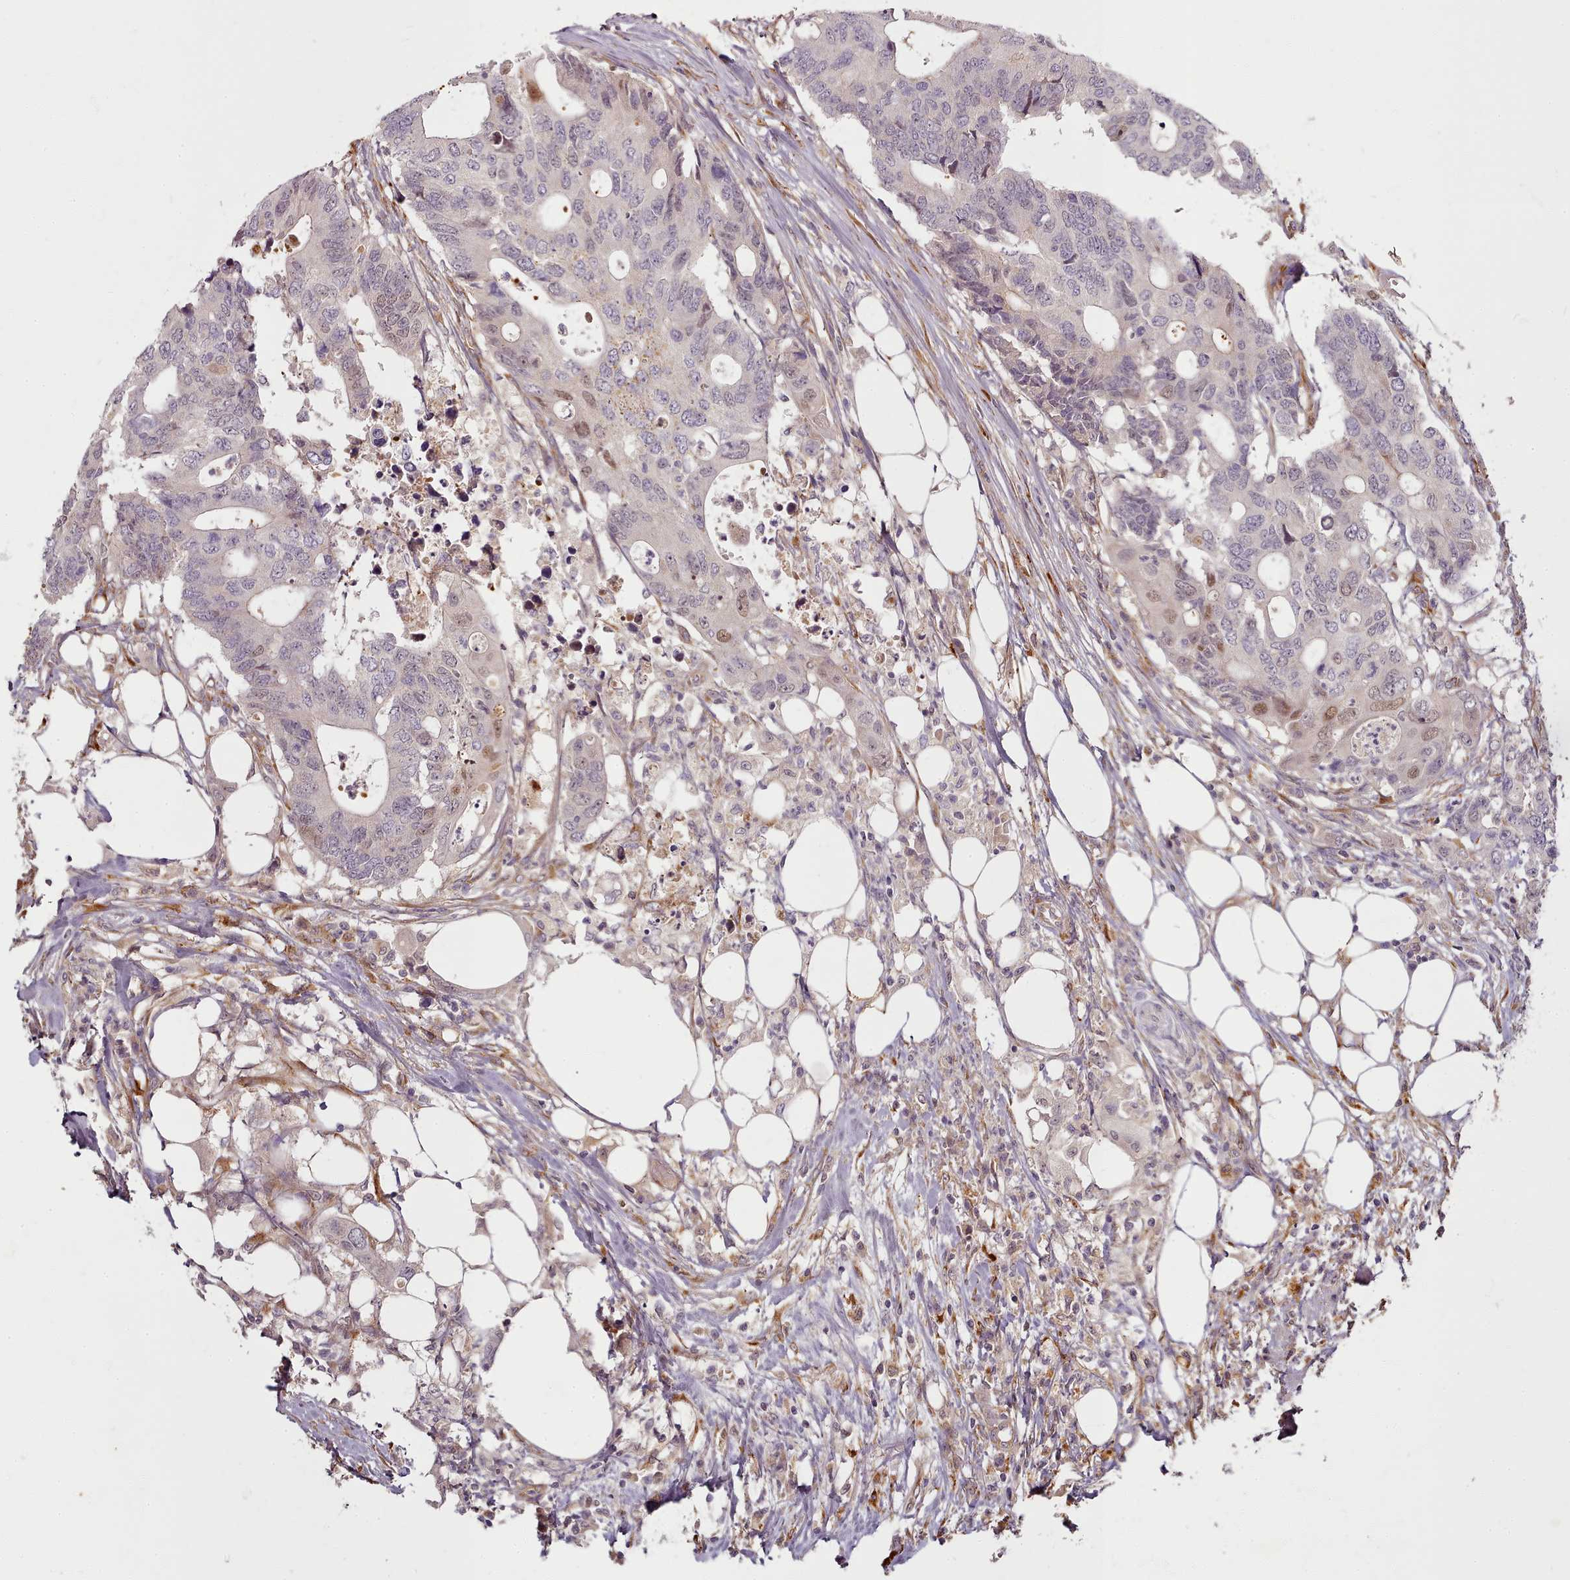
{"staining": {"intensity": "moderate", "quantity": "<25%", "location": "nuclear"}, "tissue": "colorectal cancer", "cell_type": "Tumor cells", "image_type": "cancer", "snomed": [{"axis": "morphology", "description": "Adenocarcinoma, NOS"}, {"axis": "topography", "description": "Colon"}], "caption": "IHC micrograph of neoplastic tissue: human colorectal adenocarcinoma stained using immunohistochemistry (IHC) displays low levels of moderate protein expression localized specifically in the nuclear of tumor cells, appearing as a nuclear brown color.", "gene": "C1QTNF5", "patient": {"sex": "male", "age": 71}}